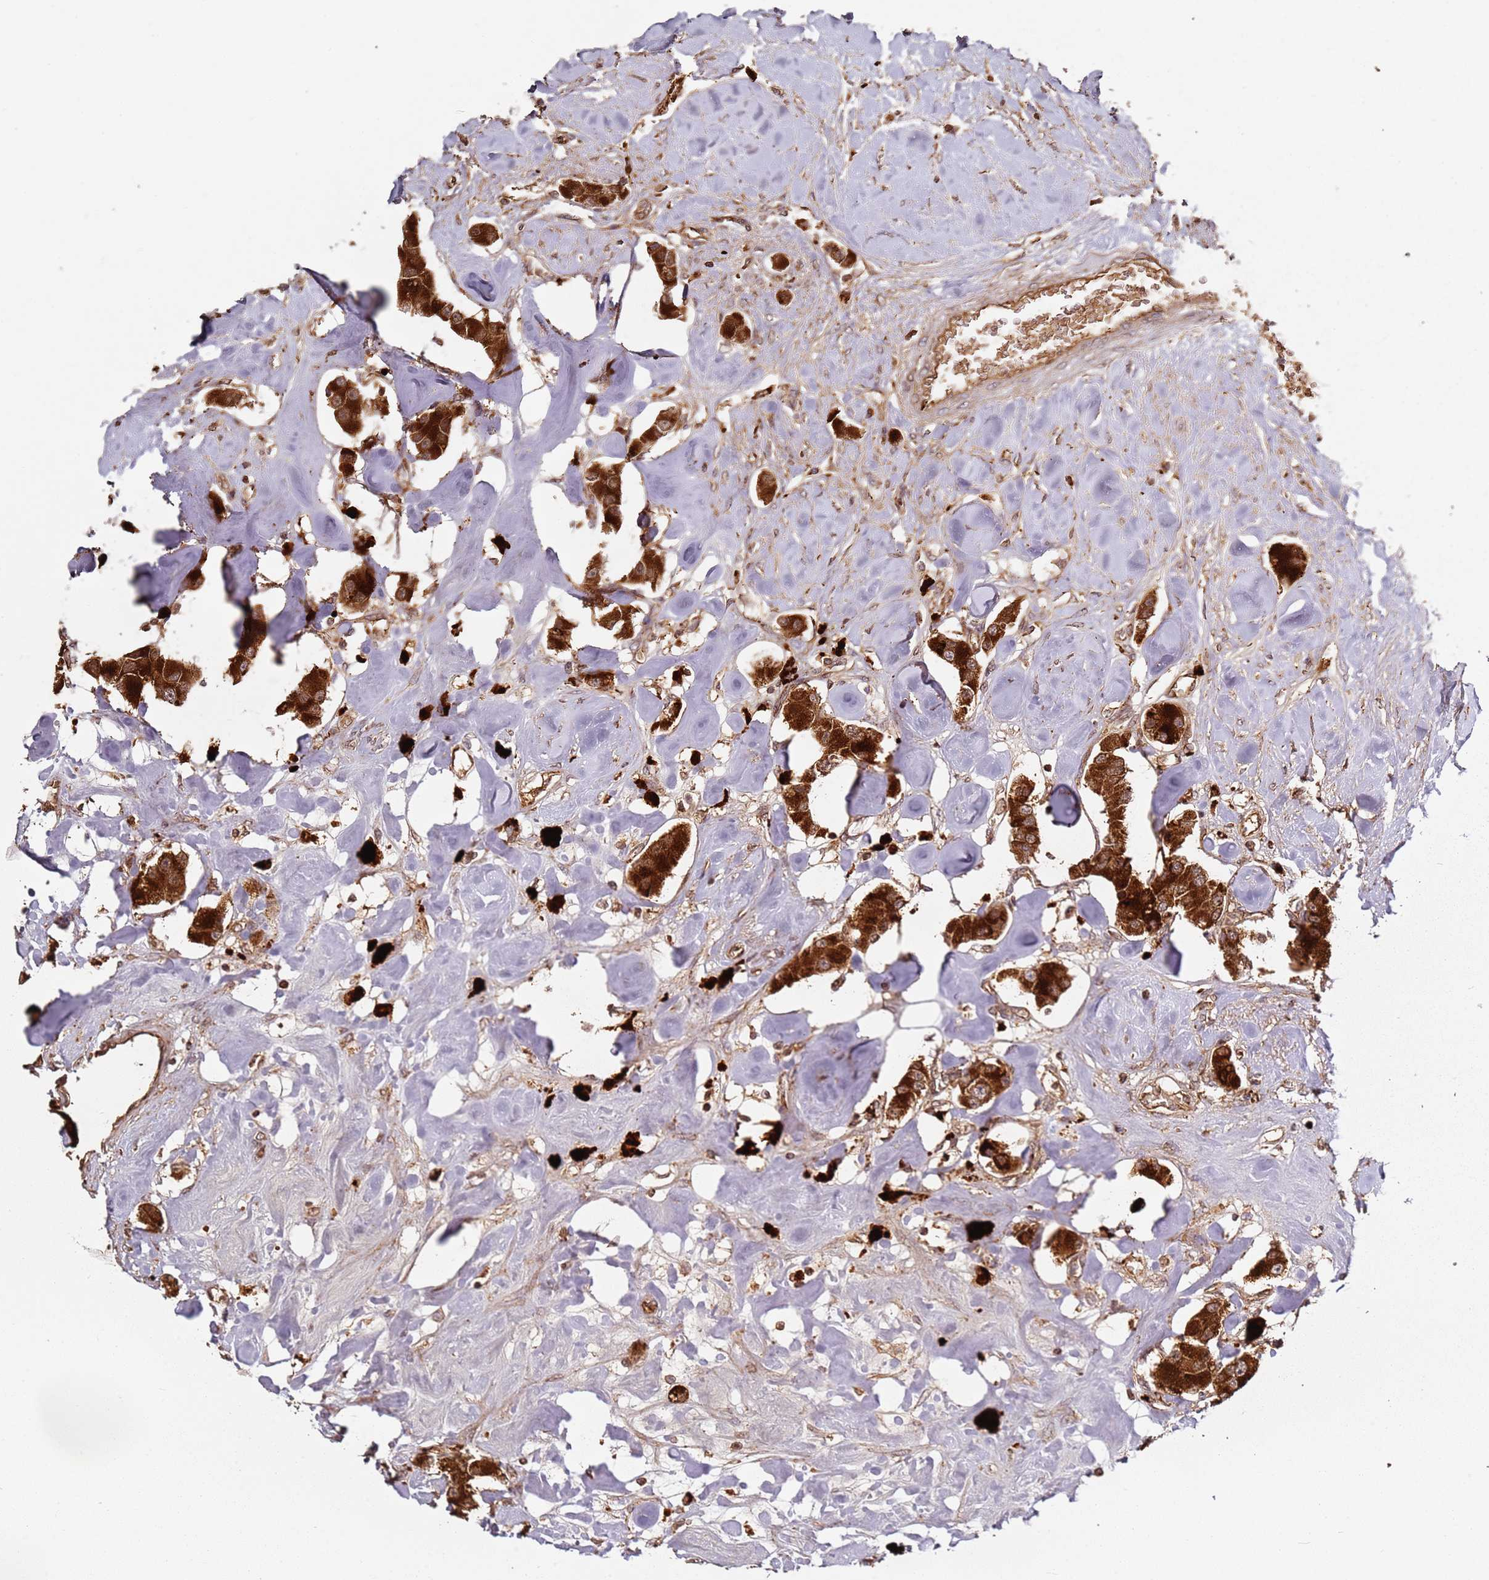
{"staining": {"intensity": "strong", "quantity": ">75%", "location": "cytoplasmic/membranous"}, "tissue": "carcinoid", "cell_type": "Tumor cells", "image_type": "cancer", "snomed": [{"axis": "morphology", "description": "Carcinoid, malignant, NOS"}, {"axis": "topography", "description": "Pancreas"}], "caption": "Carcinoid (malignant) stained with a protein marker demonstrates strong staining in tumor cells.", "gene": "SCGB2B2", "patient": {"sex": "male", "age": 41}}